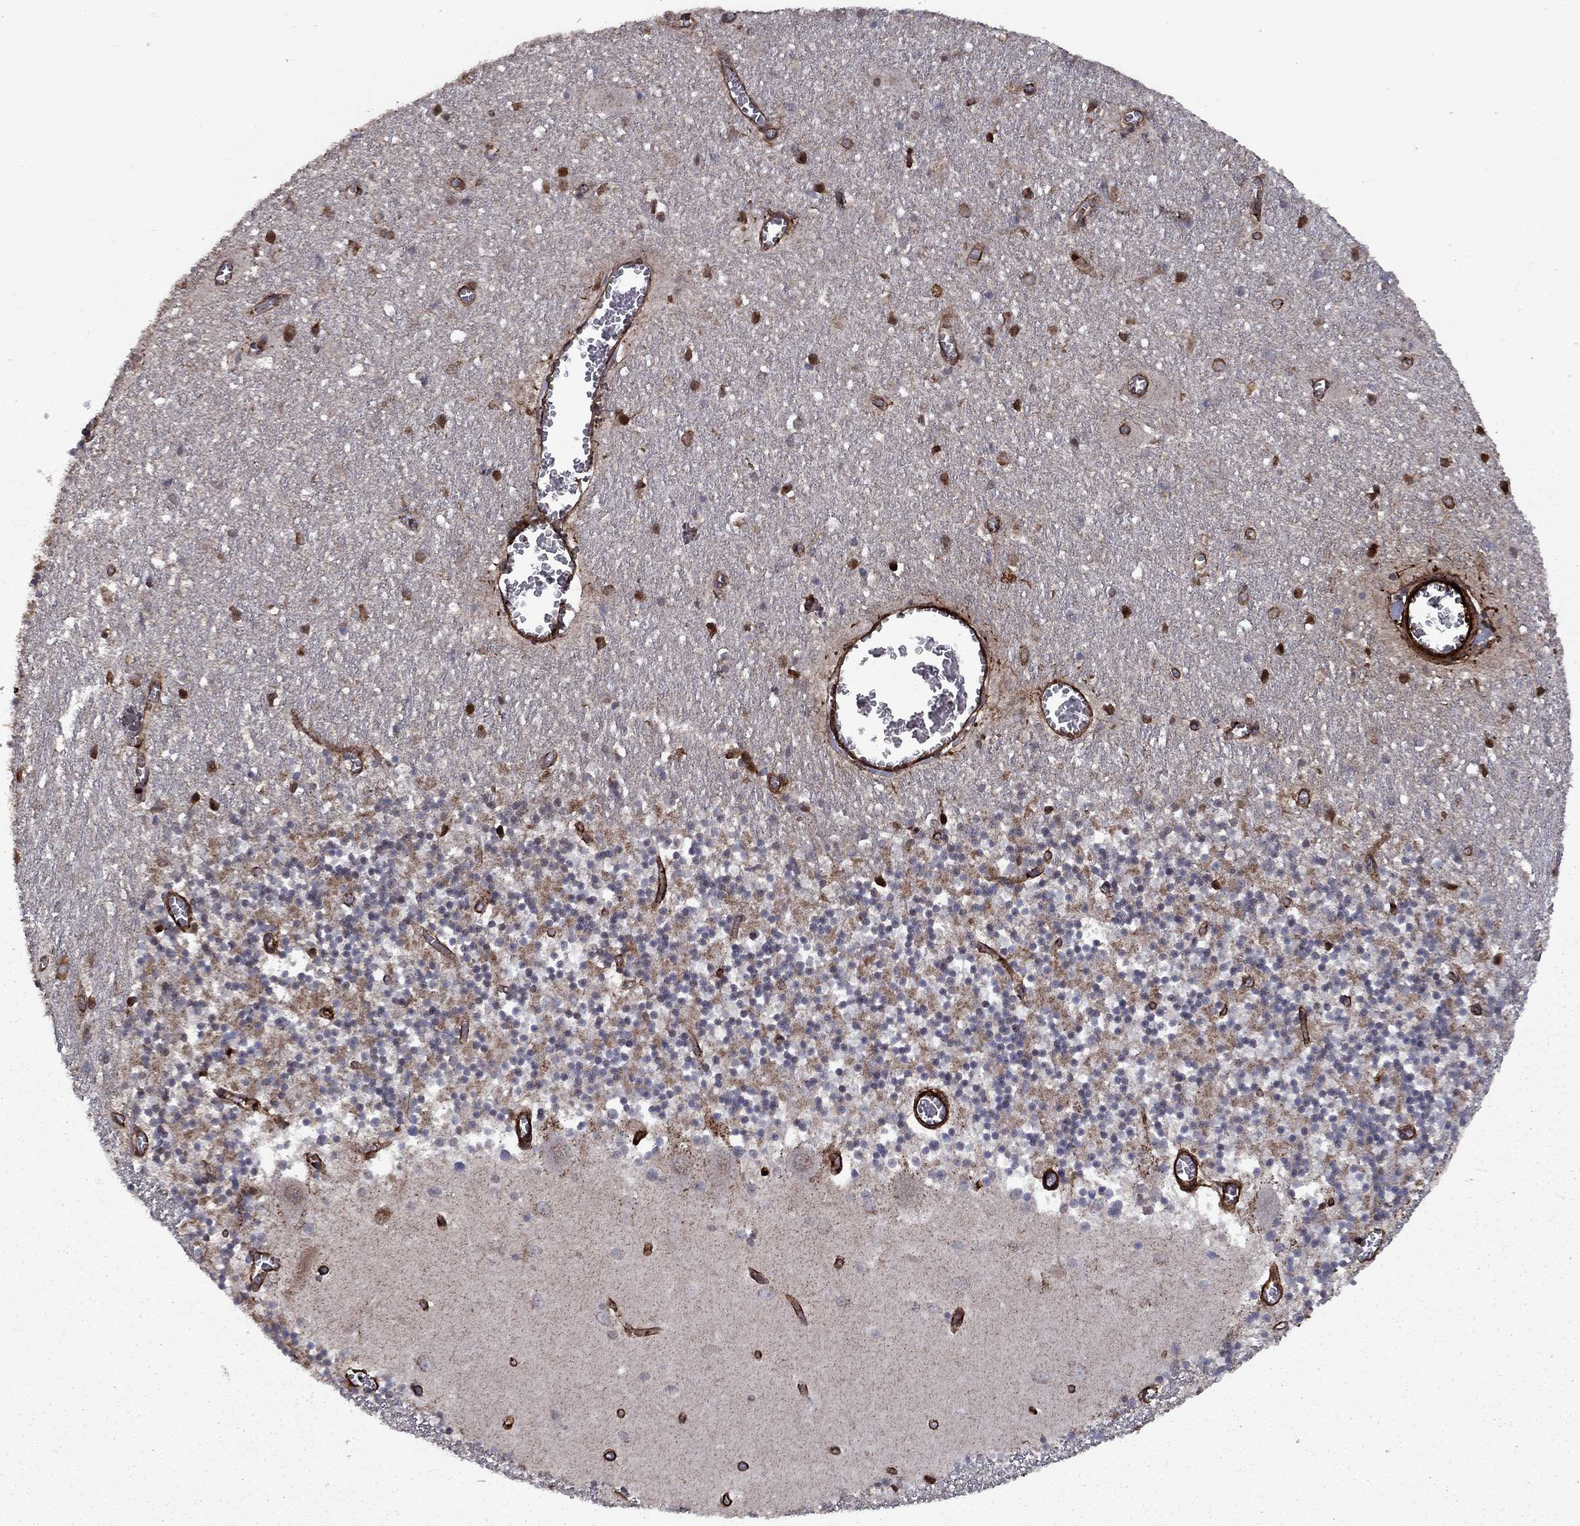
{"staining": {"intensity": "negative", "quantity": "none", "location": "none"}, "tissue": "cerebellum", "cell_type": "Cells in granular layer", "image_type": "normal", "snomed": [{"axis": "morphology", "description": "Normal tissue, NOS"}, {"axis": "topography", "description": "Cerebellum"}], "caption": "DAB immunohistochemical staining of benign human cerebellum reveals no significant positivity in cells in granular layer. (Brightfield microscopy of DAB (3,3'-diaminobenzidine) IHC at high magnification).", "gene": "COL18A1", "patient": {"sex": "female", "age": 64}}